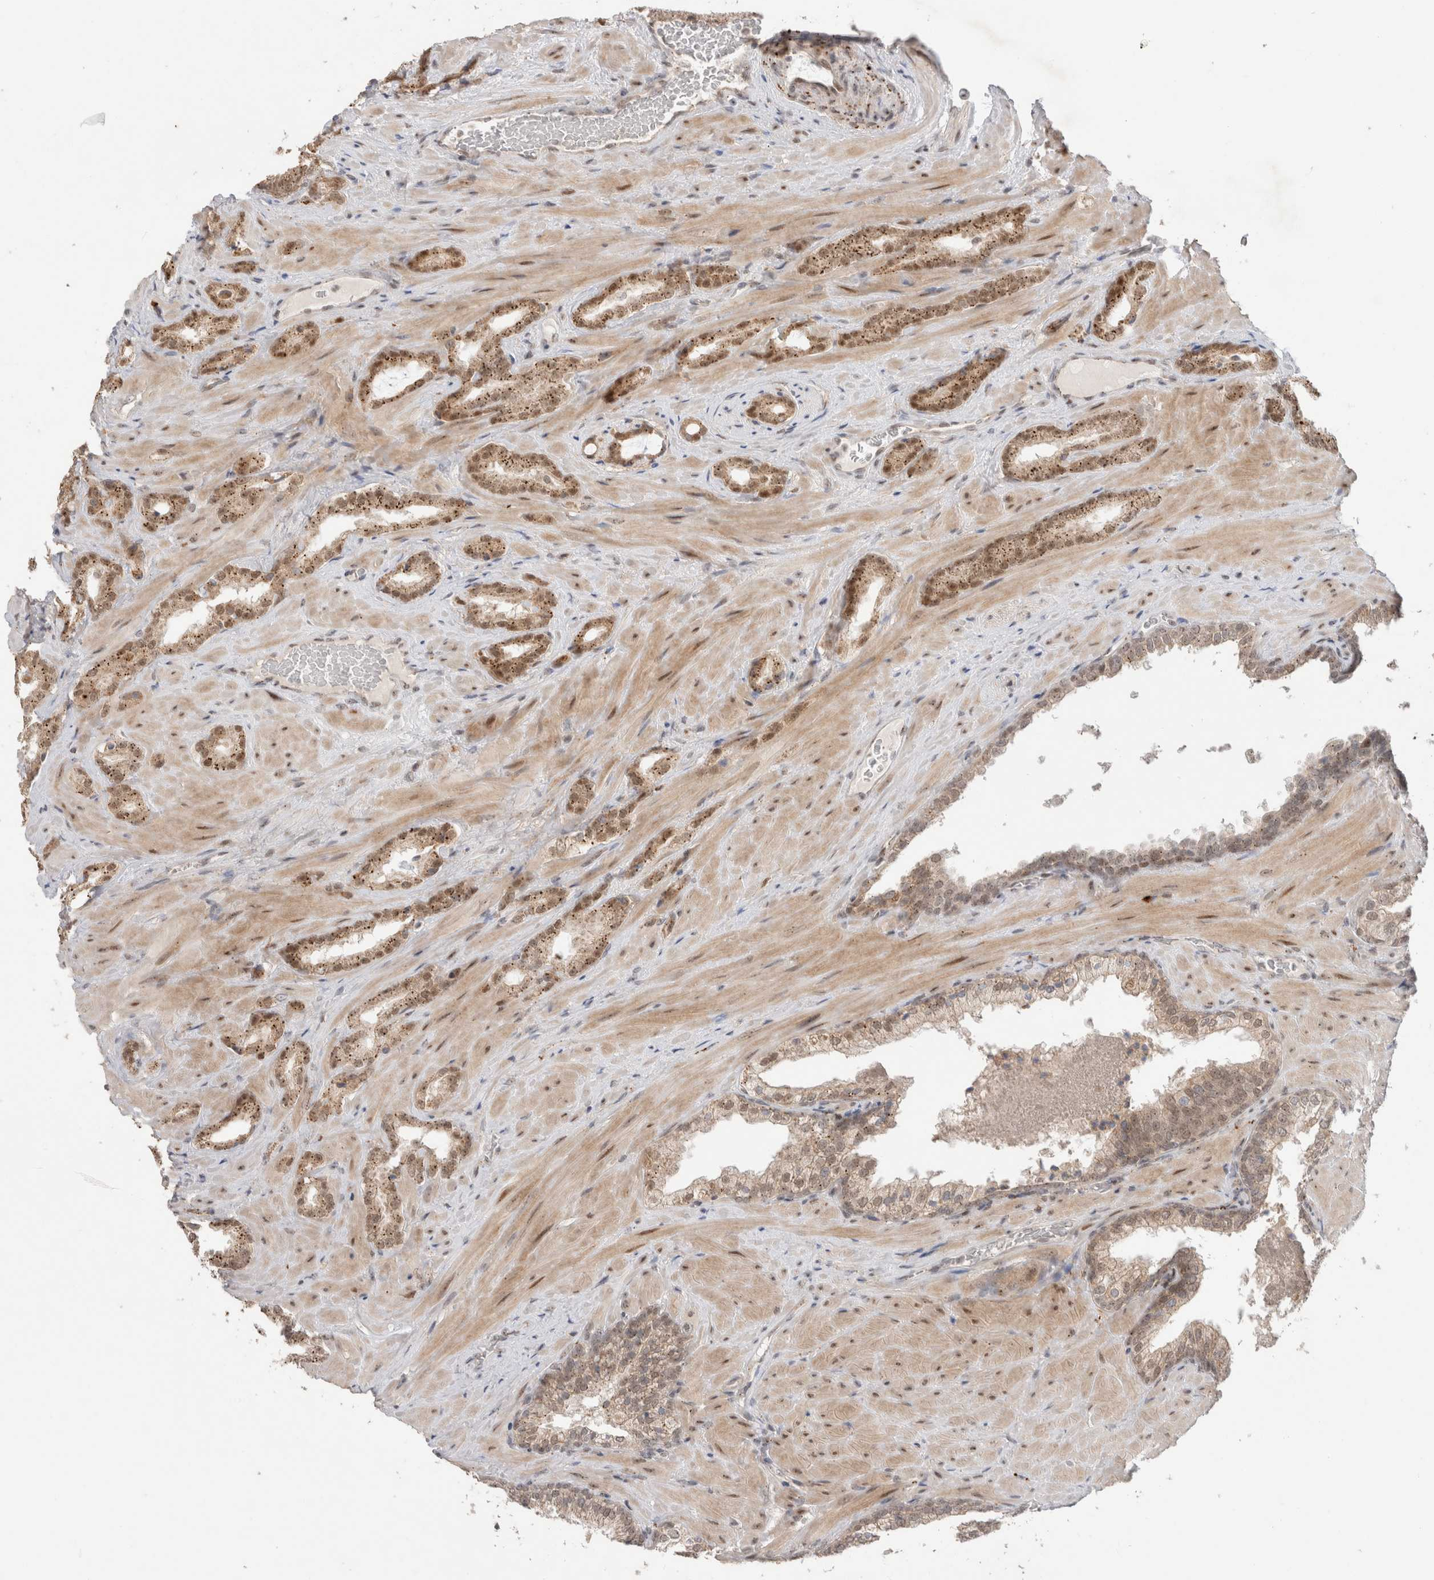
{"staining": {"intensity": "moderate", "quantity": ">75%", "location": "cytoplasmic/membranous,nuclear"}, "tissue": "prostate cancer", "cell_type": "Tumor cells", "image_type": "cancer", "snomed": [{"axis": "morphology", "description": "Adenocarcinoma, High grade"}, {"axis": "topography", "description": "Prostate"}], "caption": "Tumor cells demonstrate medium levels of moderate cytoplasmic/membranous and nuclear positivity in about >75% of cells in prostate cancer (adenocarcinoma (high-grade)).", "gene": "SLC29A1", "patient": {"sex": "male", "age": 64}}